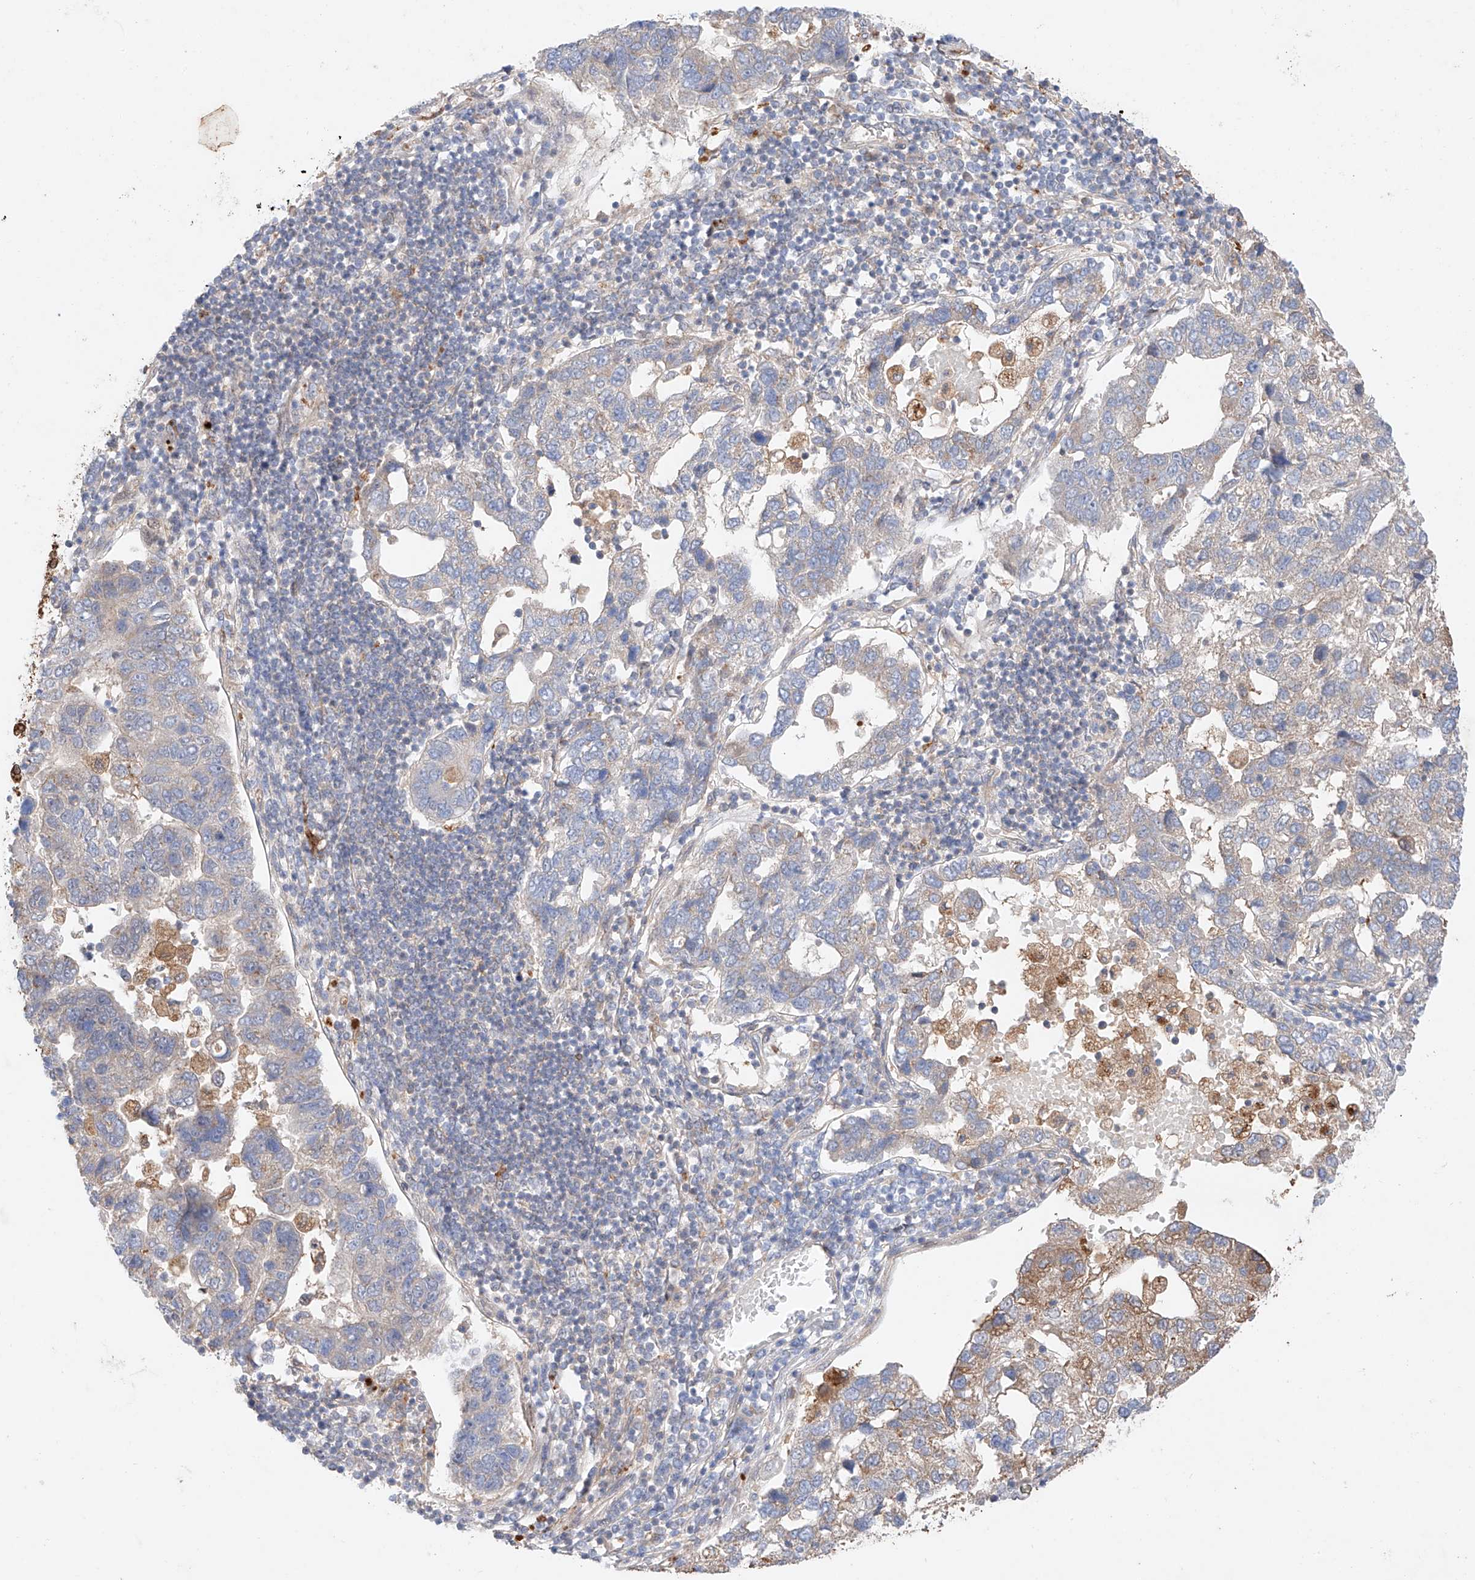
{"staining": {"intensity": "weak", "quantity": "25%-75%", "location": "cytoplasmic/membranous"}, "tissue": "pancreatic cancer", "cell_type": "Tumor cells", "image_type": "cancer", "snomed": [{"axis": "morphology", "description": "Adenocarcinoma, NOS"}, {"axis": "topography", "description": "Pancreas"}], "caption": "This histopathology image exhibits immunohistochemistry staining of human pancreatic cancer, with low weak cytoplasmic/membranous expression in about 25%-75% of tumor cells.", "gene": "GCNT1", "patient": {"sex": "female", "age": 61}}